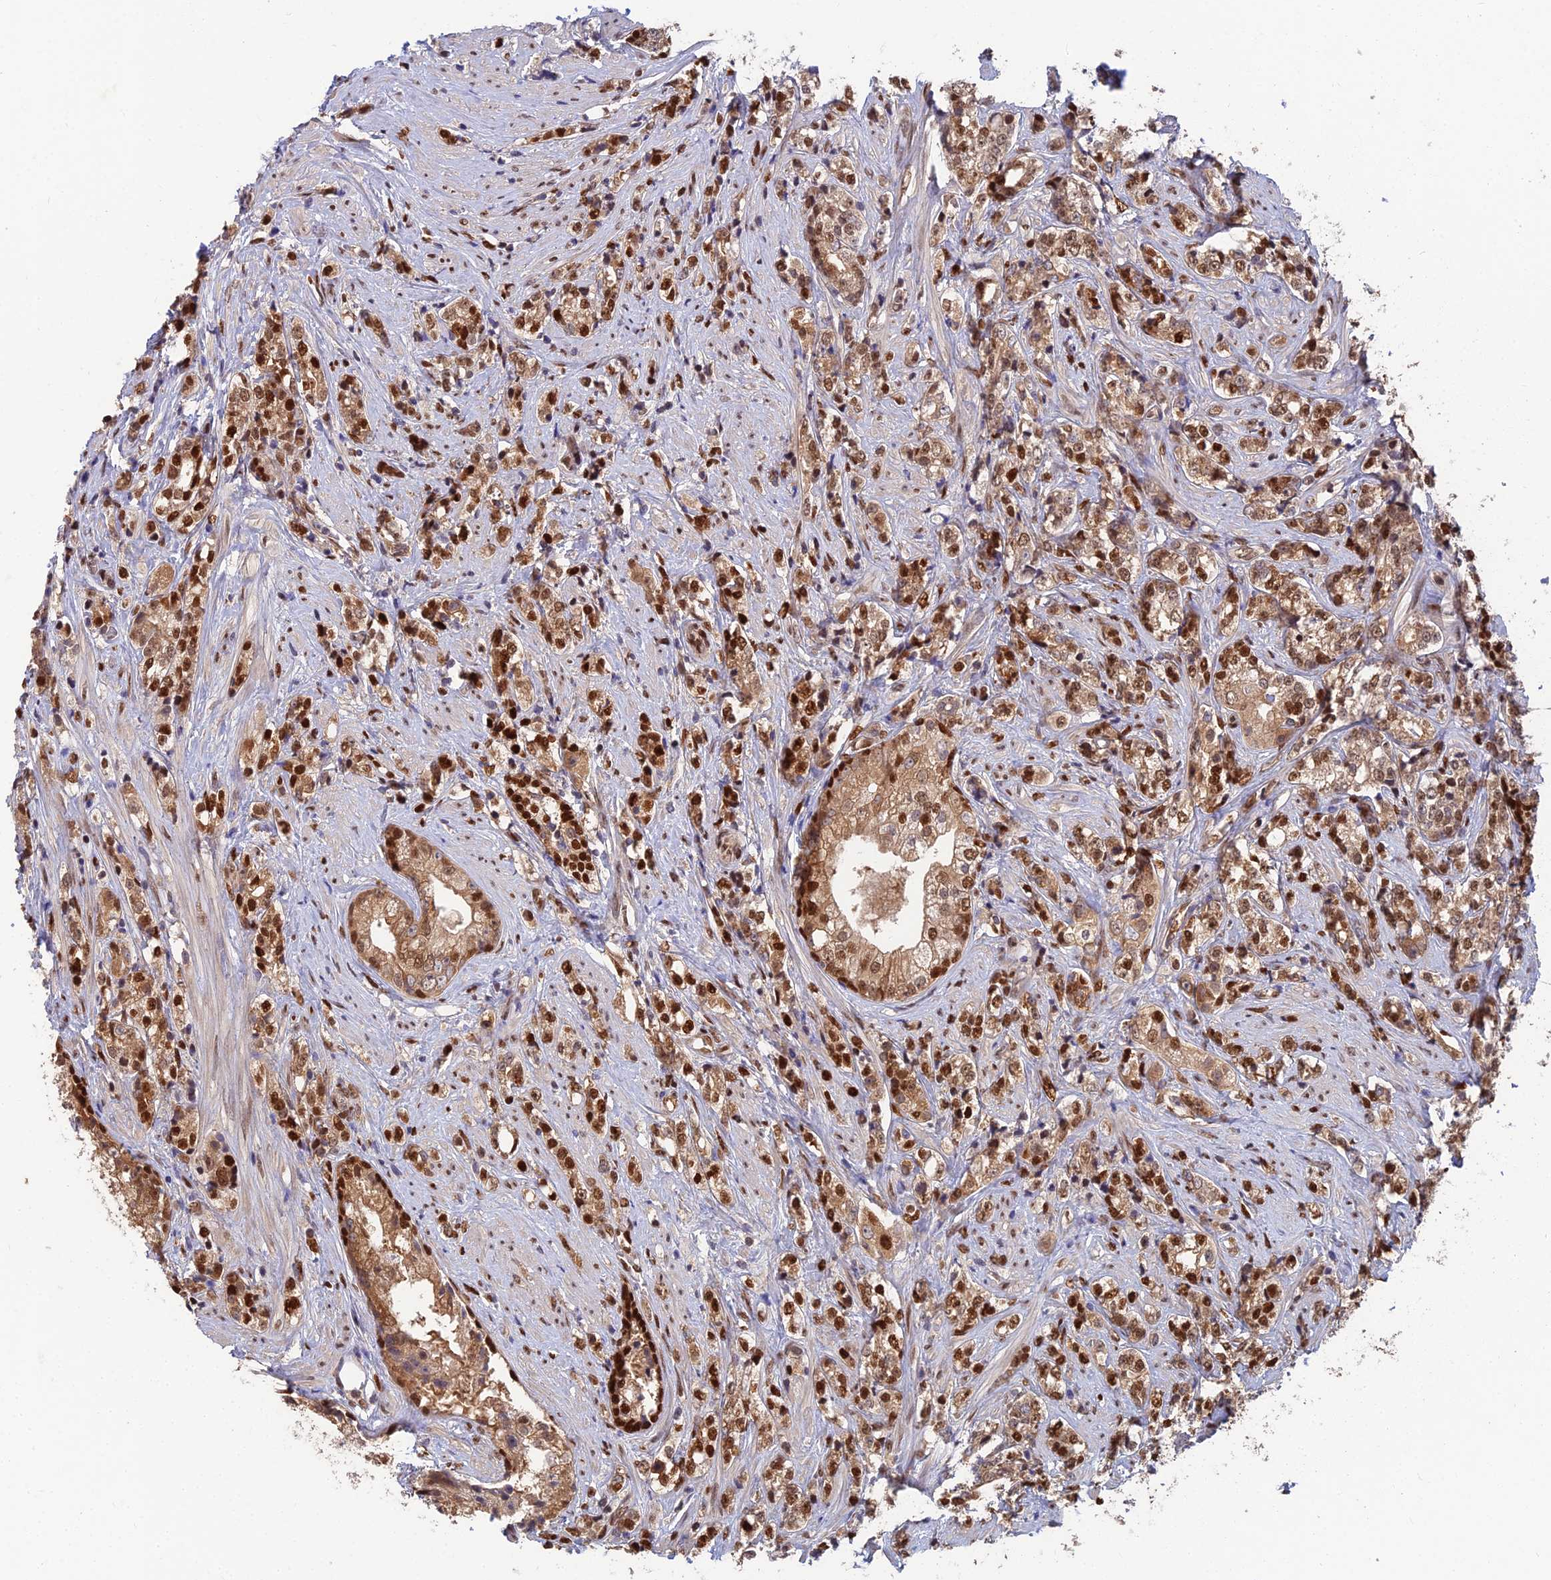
{"staining": {"intensity": "moderate", "quantity": ">75%", "location": "nuclear"}, "tissue": "prostate cancer", "cell_type": "Tumor cells", "image_type": "cancer", "snomed": [{"axis": "morphology", "description": "Adenocarcinoma, High grade"}, {"axis": "topography", "description": "Prostate"}], "caption": "Adenocarcinoma (high-grade) (prostate) tissue demonstrates moderate nuclear positivity in about >75% of tumor cells", "gene": "DNPEP", "patient": {"sex": "male", "age": 69}}